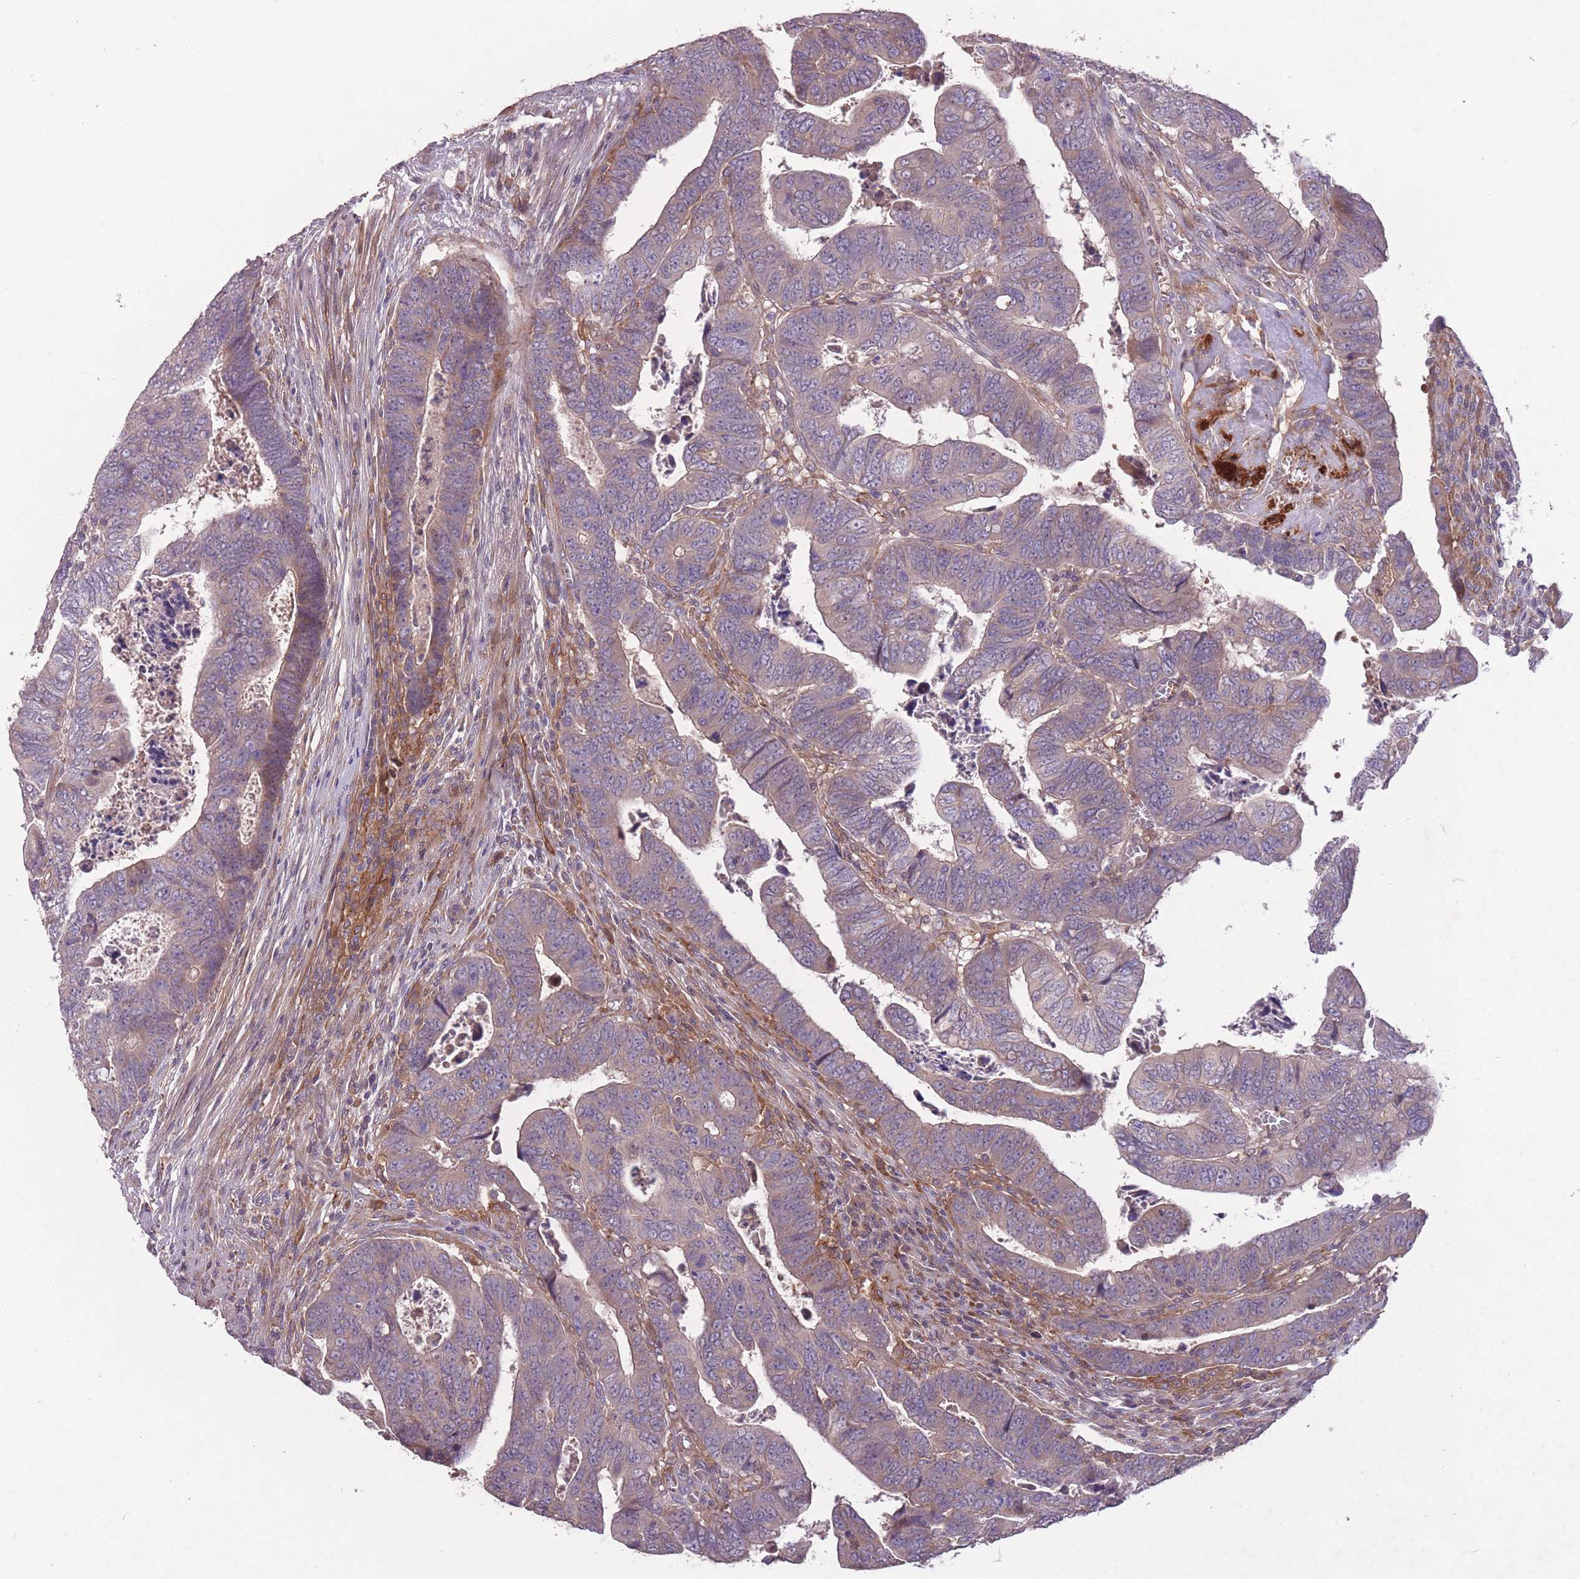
{"staining": {"intensity": "weak", "quantity": "<25%", "location": "cytoplasmic/membranous"}, "tissue": "colorectal cancer", "cell_type": "Tumor cells", "image_type": "cancer", "snomed": [{"axis": "morphology", "description": "Normal tissue, NOS"}, {"axis": "morphology", "description": "Adenocarcinoma, NOS"}, {"axis": "topography", "description": "Rectum"}], "caption": "Protein analysis of colorectal cancer (adenocarcinoma) exhibits no significant staining in tumor cells.", "gene": "OR2V2", "patient": {"sex": "female", "age": 65}}